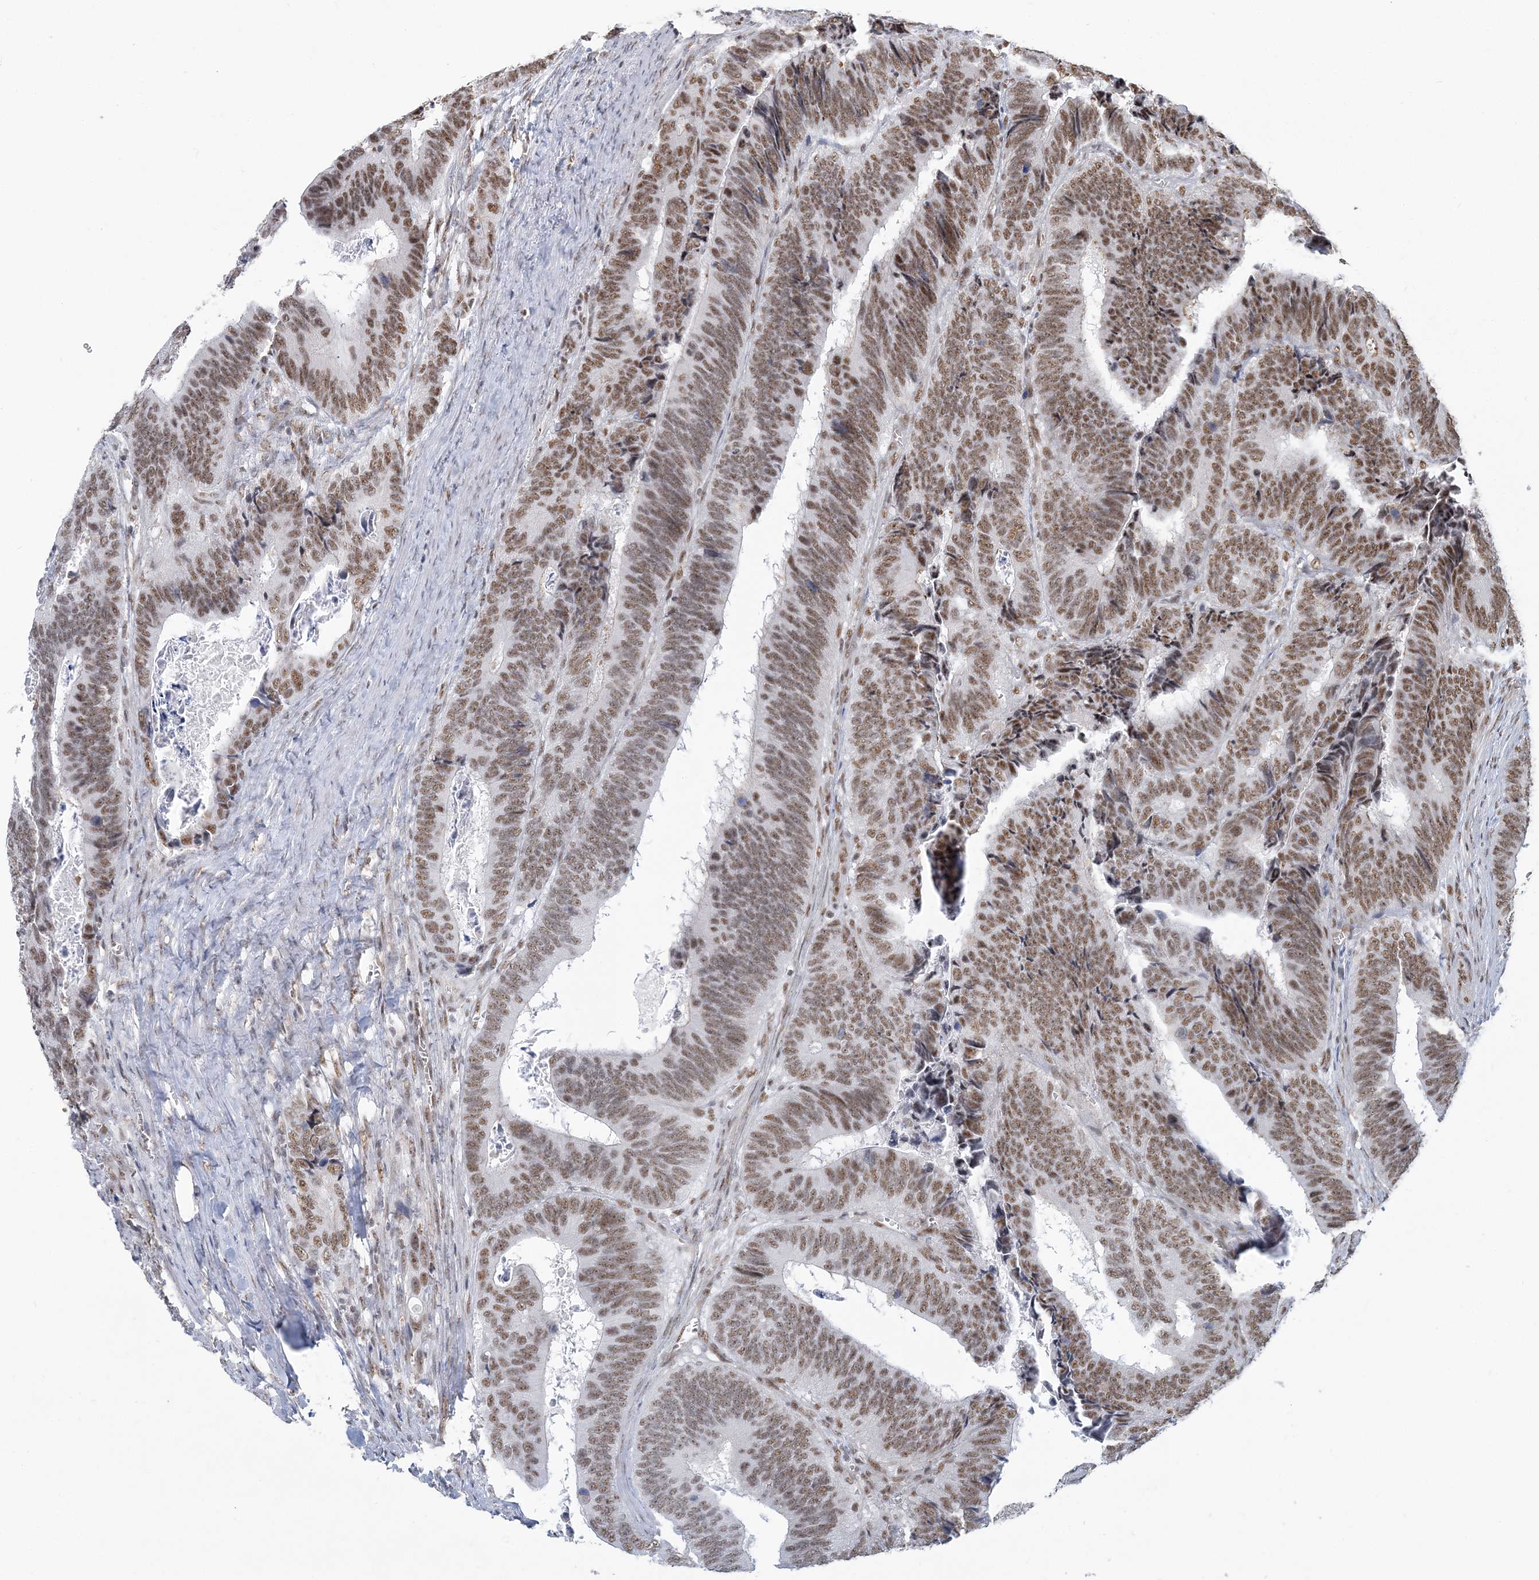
{"staining": {"intensity": "moderate", "quantity": ">75%", "location": "nuclear"}, "tissue": "colorectal cancer", "cell_type": "Tumor cells", "image_type": "cancer", "snomed": [{"axis": "morphology", "description": "Adenocarcinoma, NOS"}, {"axis": "topography", "description": "Colon"}], "caption": "Colorectal adenocarcinoma tissue shows moderate nuclear positivity in approximately >75% of tumor cells", "gene": "PLRG1", "patient": {"sex": "male", "age": 72}}